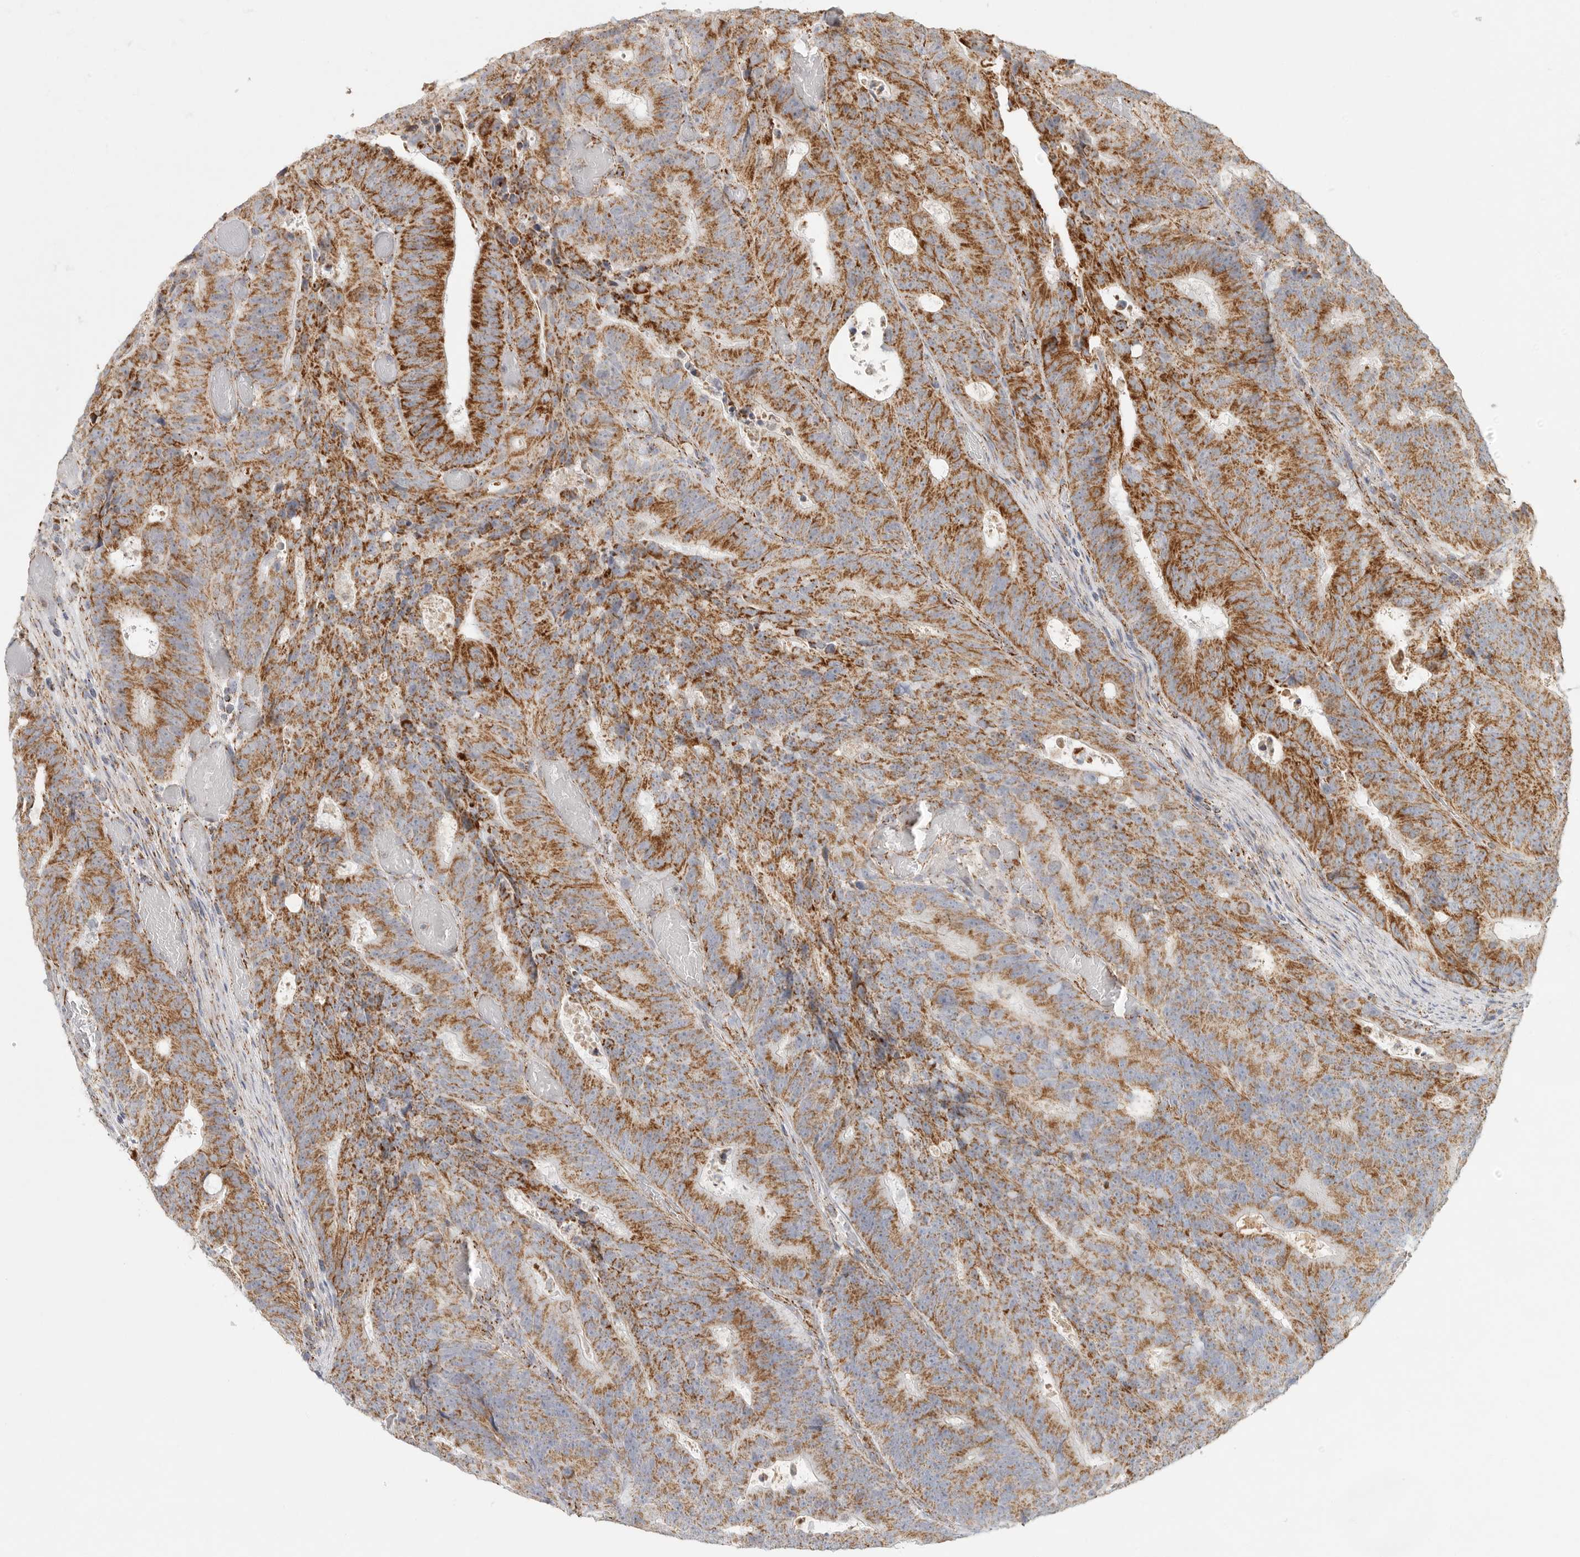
{"staining": {"intensity": "moderate", "quantity": ">75%", "location": "cytoplasmic/membranous"}, "tissue": "colorectal cancer", "cell_type": "Tumor cells", "image_type": "cancer", "snomed": [{"axis": "morphology", "description": "Adenocarcinoma, NOS"}, {"axis": "topography", "description": "Colon"}], "caption": "Immunohistochemistry (IHC) of colorectal cancer (adenocarcinoma) reveals medium levels of moderate cytoplasmic/membranous staining in about >75% of tumor cells.", "gene": "SLC25A26", "patient": {"sex": "male", "age": 87}}